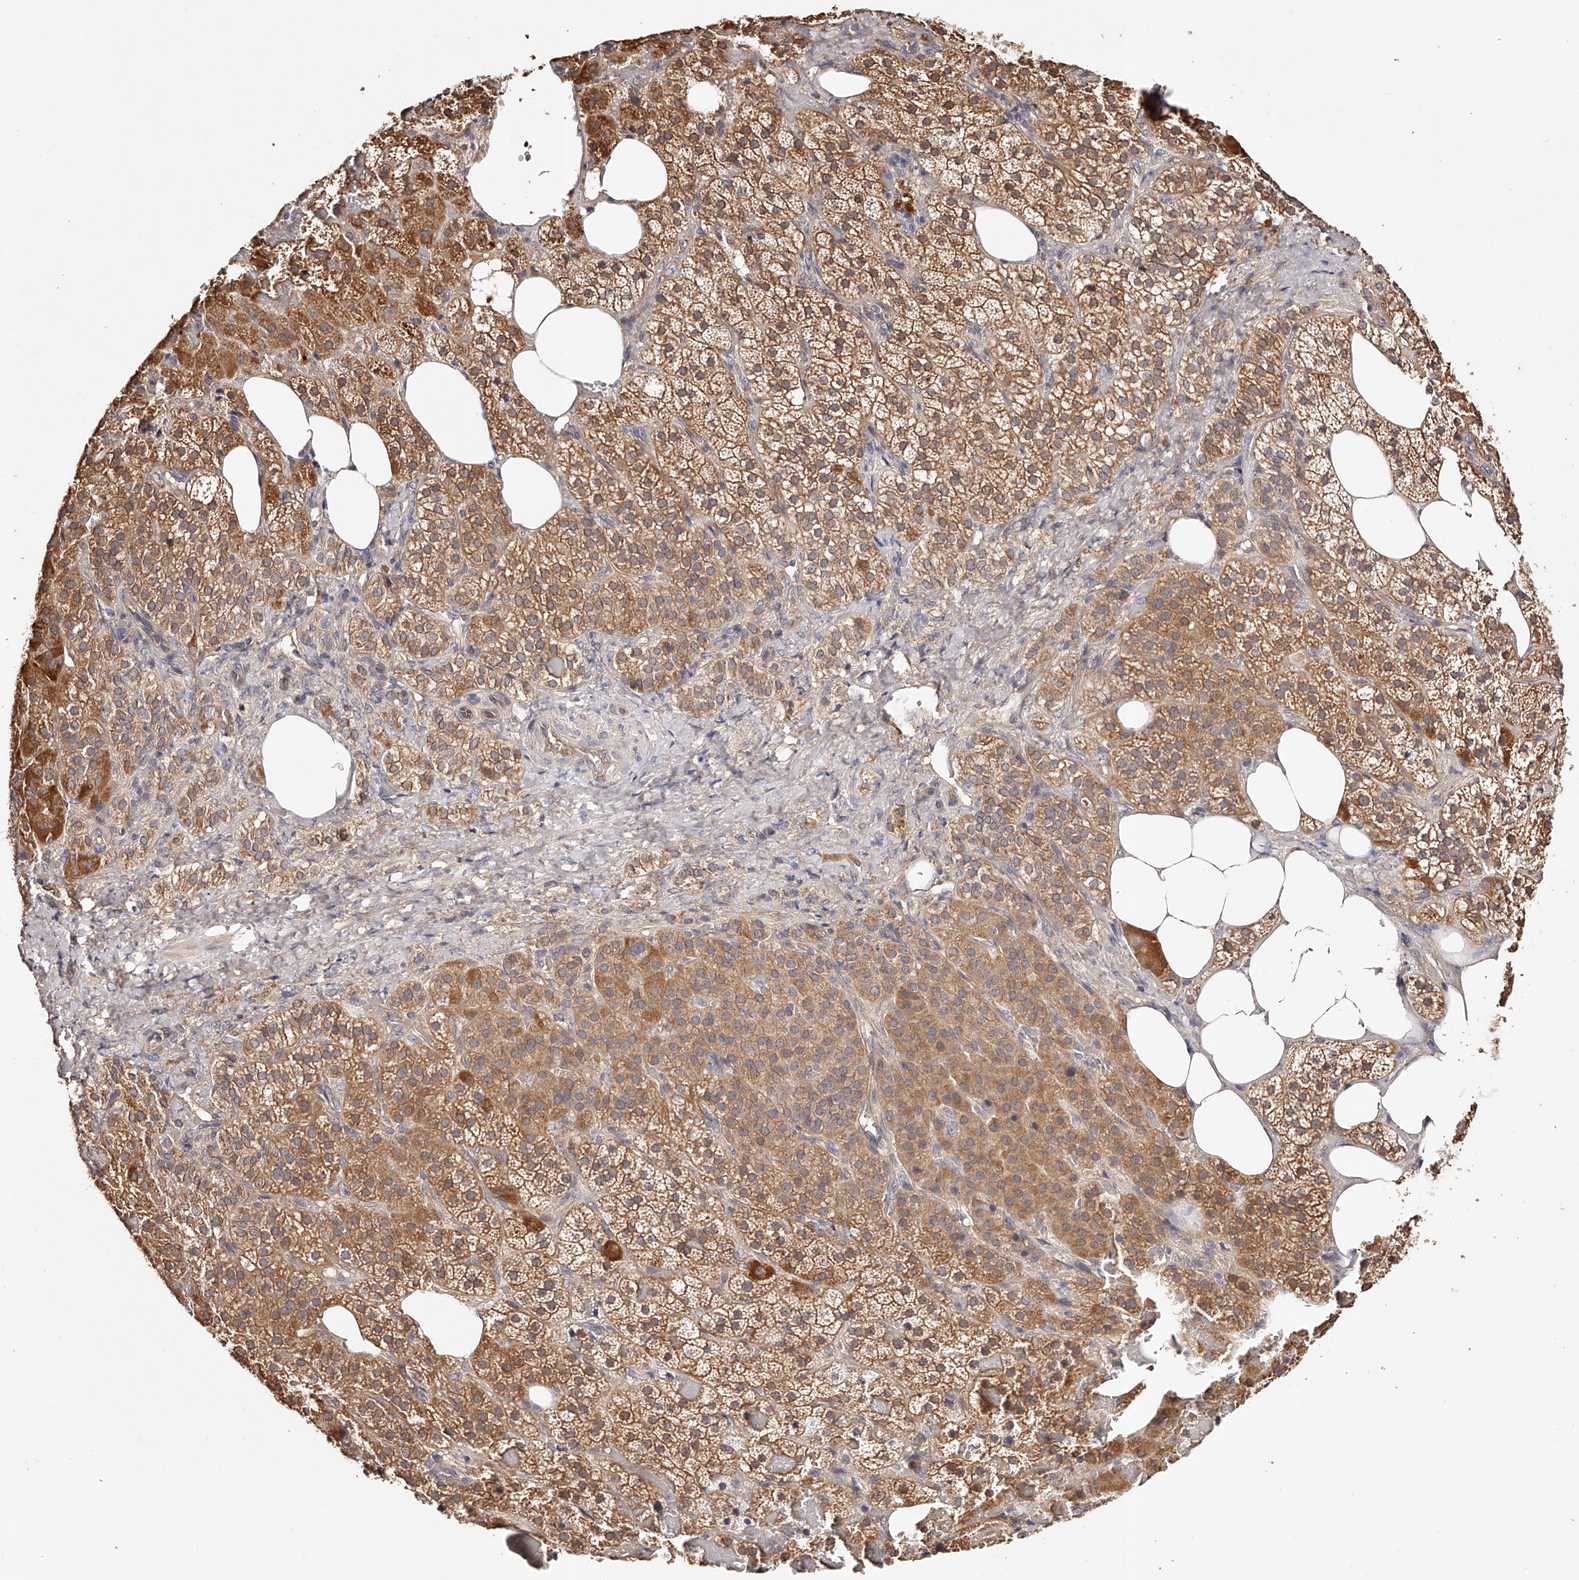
{"staining": {"intensity": "moderate", "quantity": ">75%", "location": "cytoplasmic/membranous"}, "tissue": "adrenal gland", "cell_type": "Glandular cells", "image_type": "normal", "snomed": [{"axis": "morphology", "description": "Normal tissue, NOS"}, {"axis": "topography", "description": "Adrenal gland"}], "caption": "Immunohistochemistry (DAB (3,3'-diaminobenzidine)) staining of benign human adrenal gland exhibits moderate cytoplasmic/membranous protein staining in approximately >75% of glandular cells.", "gene": "USP21", "patient": {"sex": "female", "age": 59}}